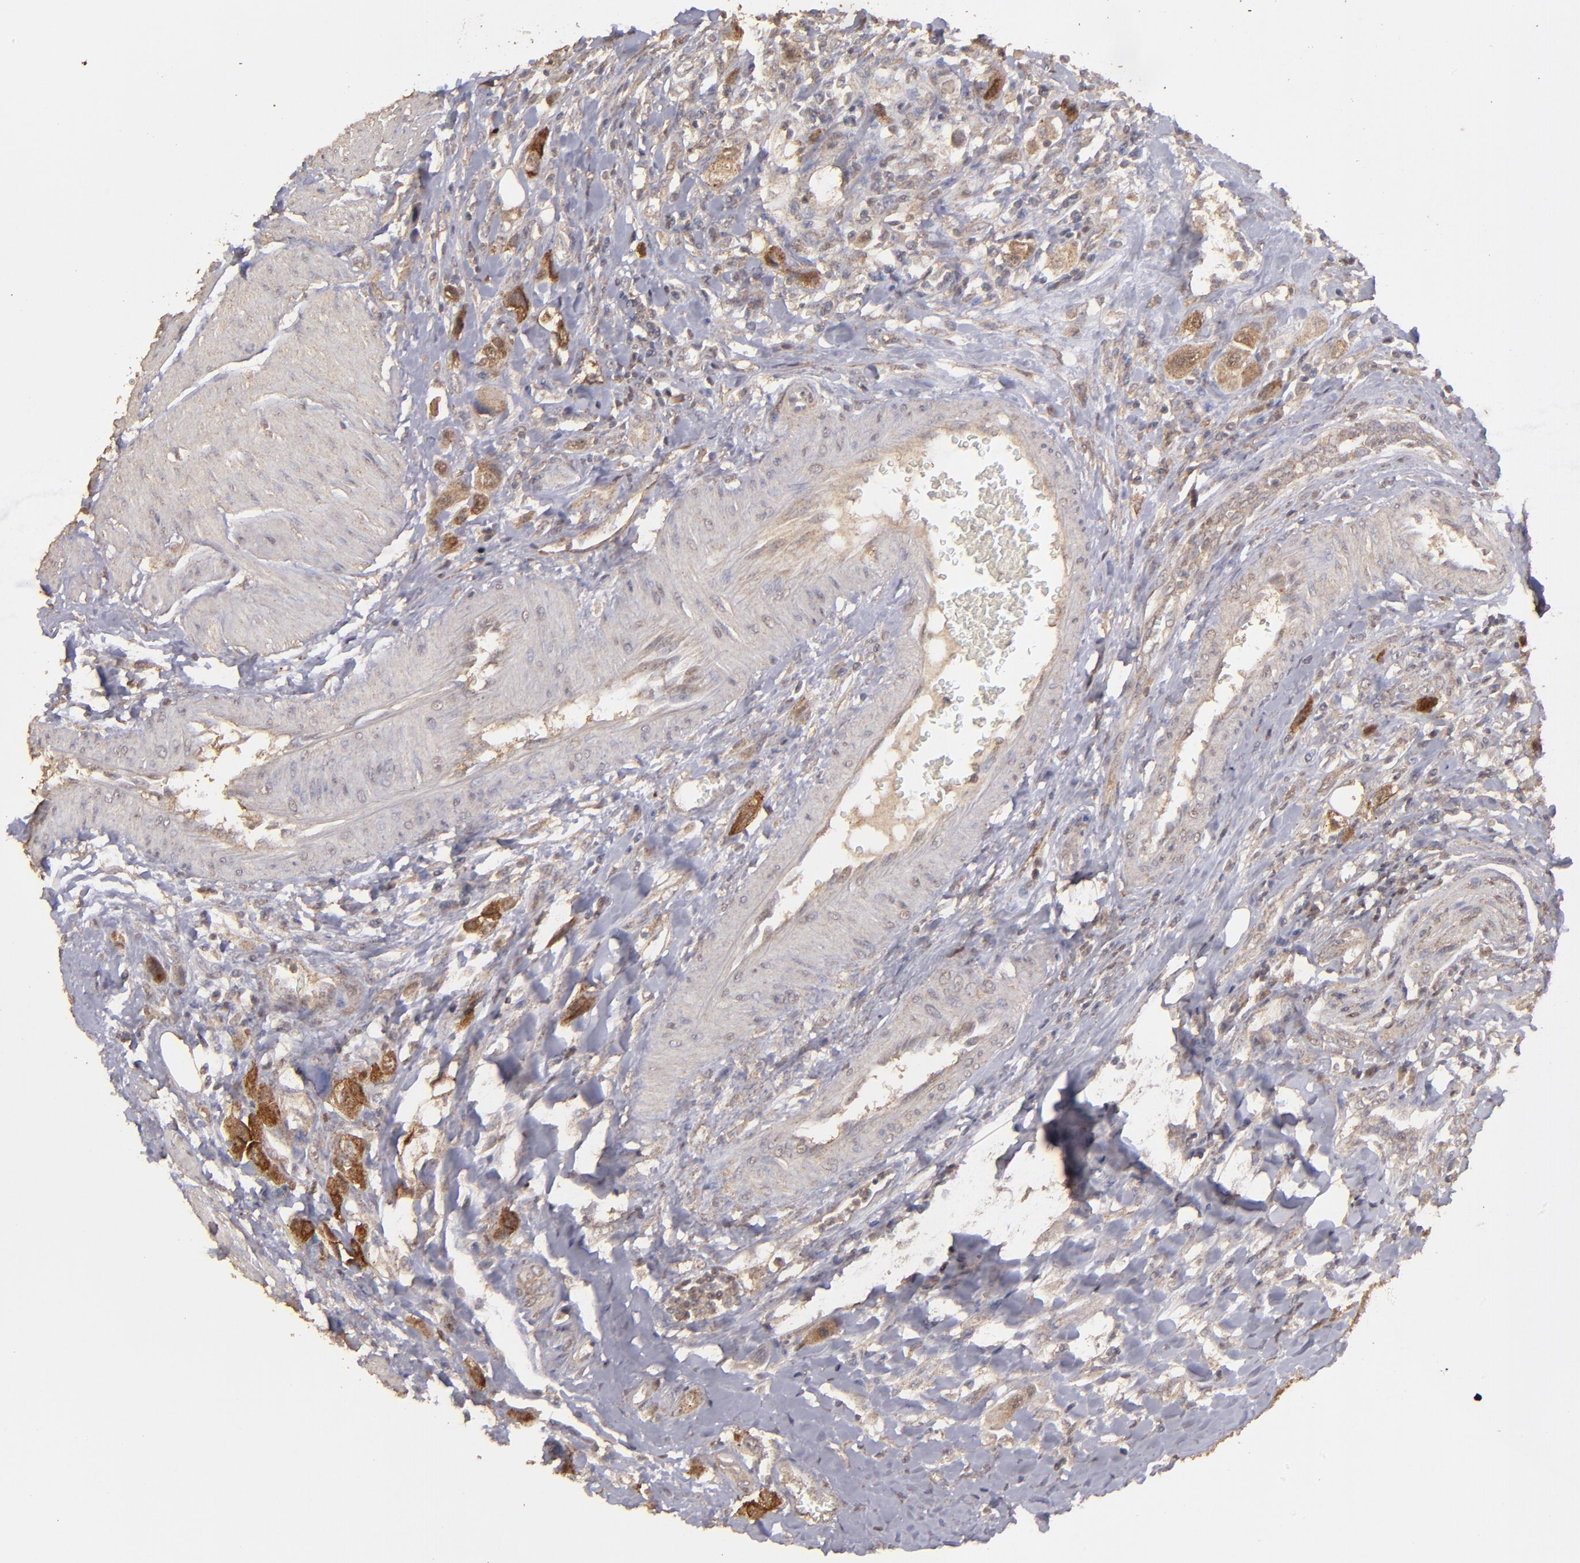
{"staining": {"intensity": "moderate", "quantity": "25%-75%", "location": "cytoplasmic/membranous"}, "tissue": "urothelial cancer", "cell_type": "Tumor cells", "image_type": "cancer", "snomed": [{"axis": "morphology", "description": "Urothelial carcinoma, High grade"}, {"axis": "topography", "description": "Urinary bladder"}], "caption": "High-magnification brightfield microscopy of high-grade urothelial carcinoma stained with DAB (3,3'-diaminobenzidine) (brown) and counterstained with hematoxylin (blue). tumor cells exhibit moderate cytoplasmic/membranous expression is present in about25%-75% of cells.", "gene": "FAT1", "patient": {"sex": "male", "age": 50}}